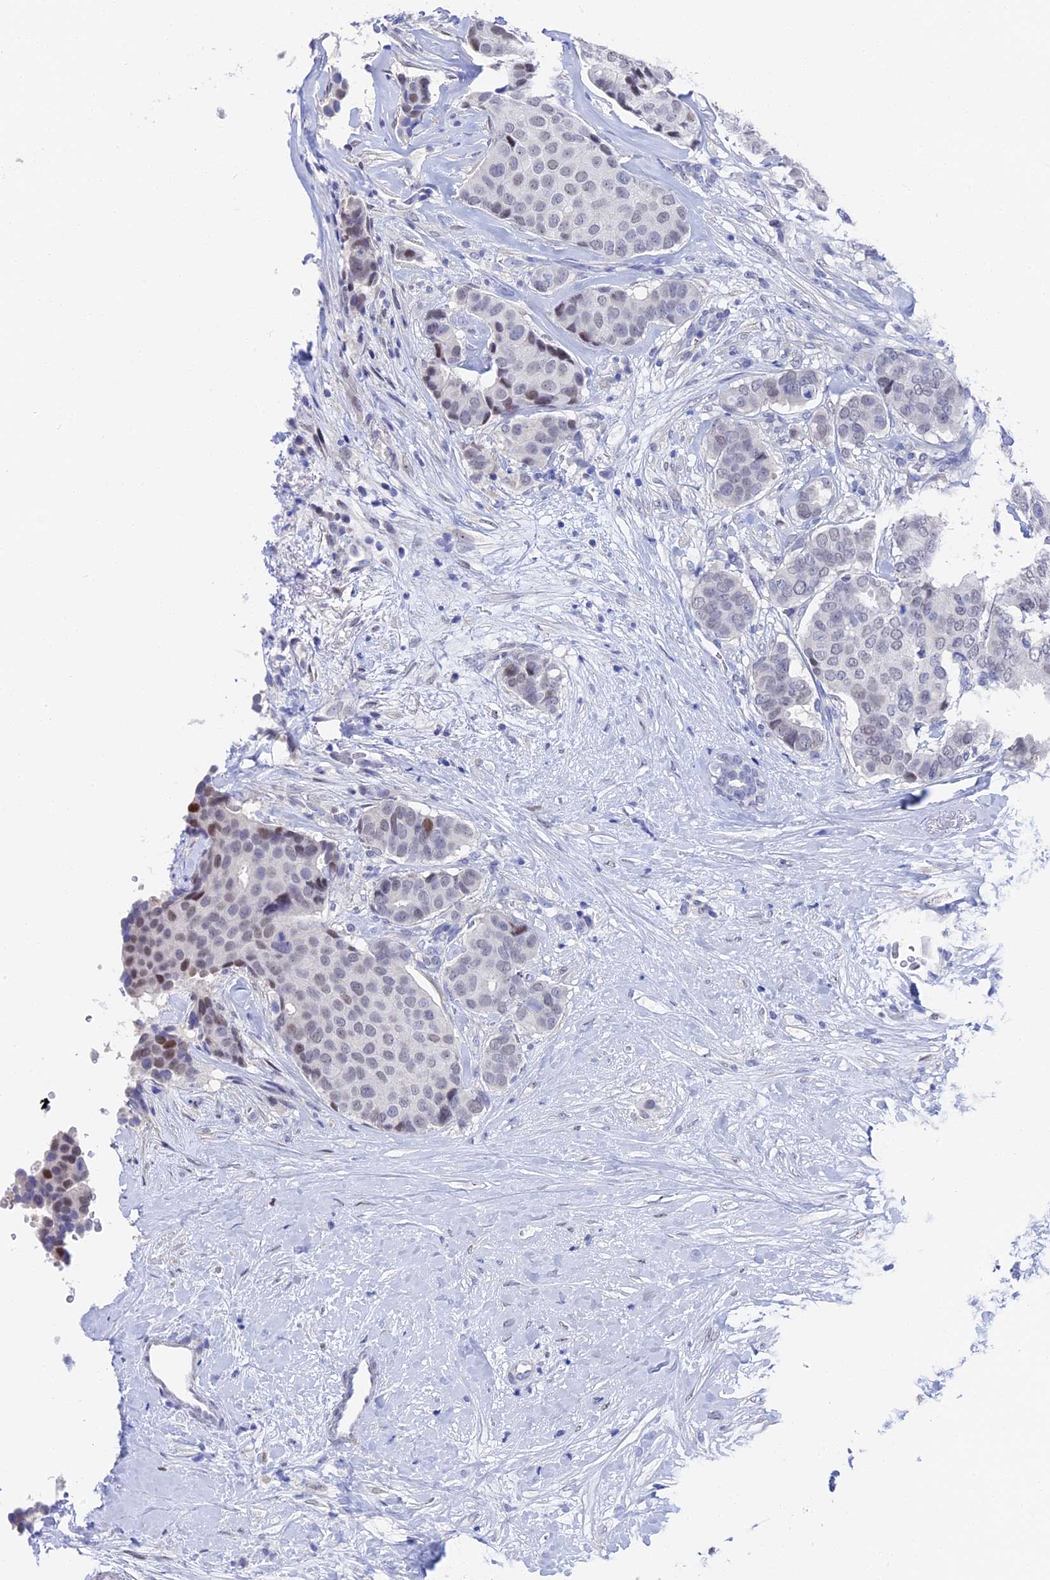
{"staining": {"intensity": "moderate", "quantity": "<25%", "location": "nuclear"}, "tissue": "breast cancer", "cell_type": "Tumor cells", "image_type": "cancer", "snomed": [{"axis": "morphology", "description": "Duct carcinoma"}, {"axis": "topography", "description": "Breast"}], "caption": "This histopathology image displays IHC staining of invasive ductal carcinoma (breast), with low moderate nuclear staining in approximately <25% of tumor cells.", "gene": "VPS33B", "patient": {"sex": "female", "age": 75}}